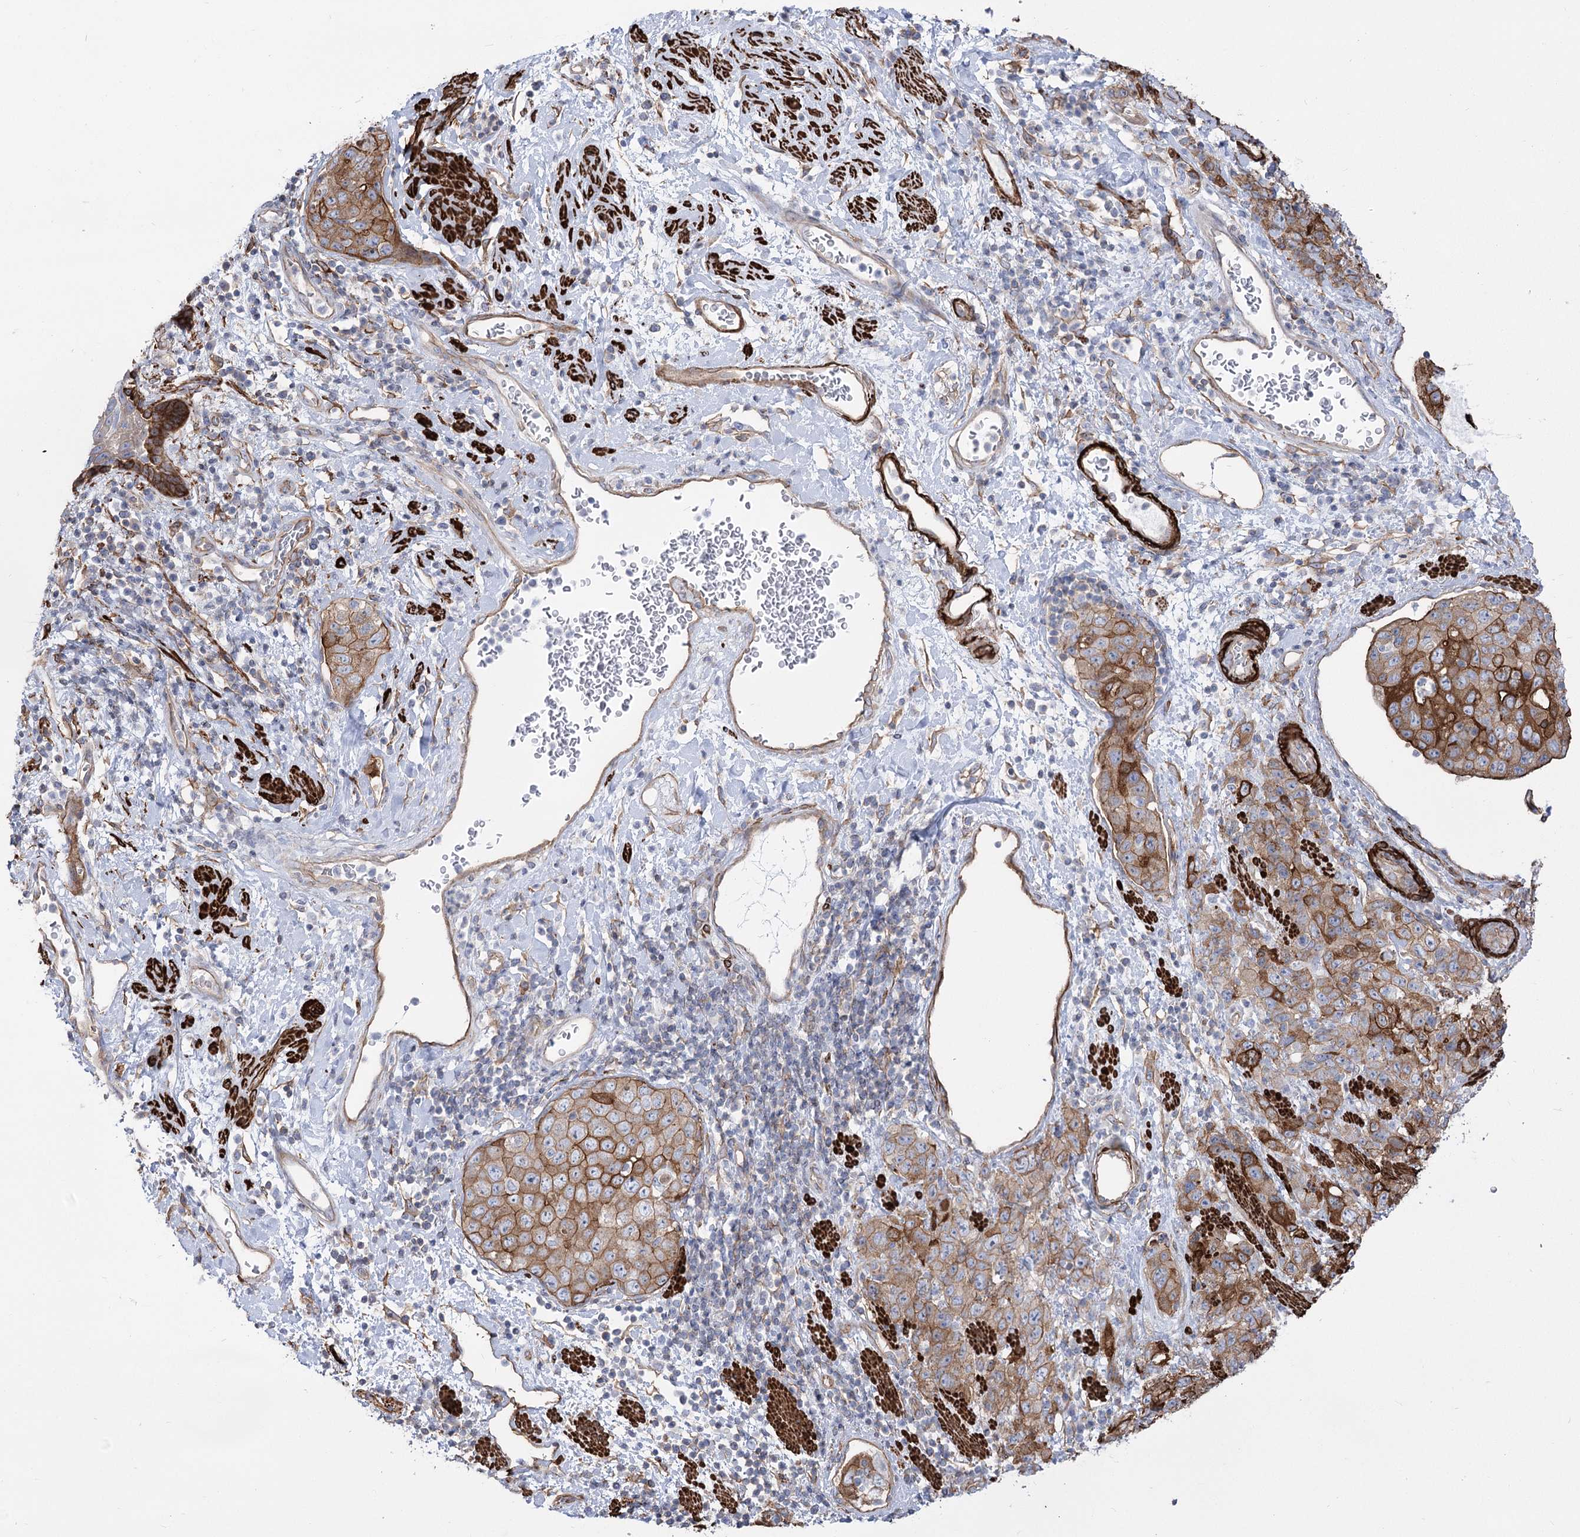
{"staining": {"intensity": "moderate", "quantity": ">75%", "location": "cytoplasmic/membranous"}, "tissue": "stomach cancer", "cell_type": "Tumor cells", "image_type": "cancer", "snomed": [{"axis": "morphology", "description": "Adenocarcinoma, NOS"}, {"axis": "topography", "description": "Stomach"}], "caption": "Adenocarcinoma (stomach) was stained to show a protein in brown. There is medium levels of moderate cytoplasmic/membranous staining in about >75% of tumor cells.", "gene": "PLEKHA5", "patient": {"sex": "male", "age": 48}}